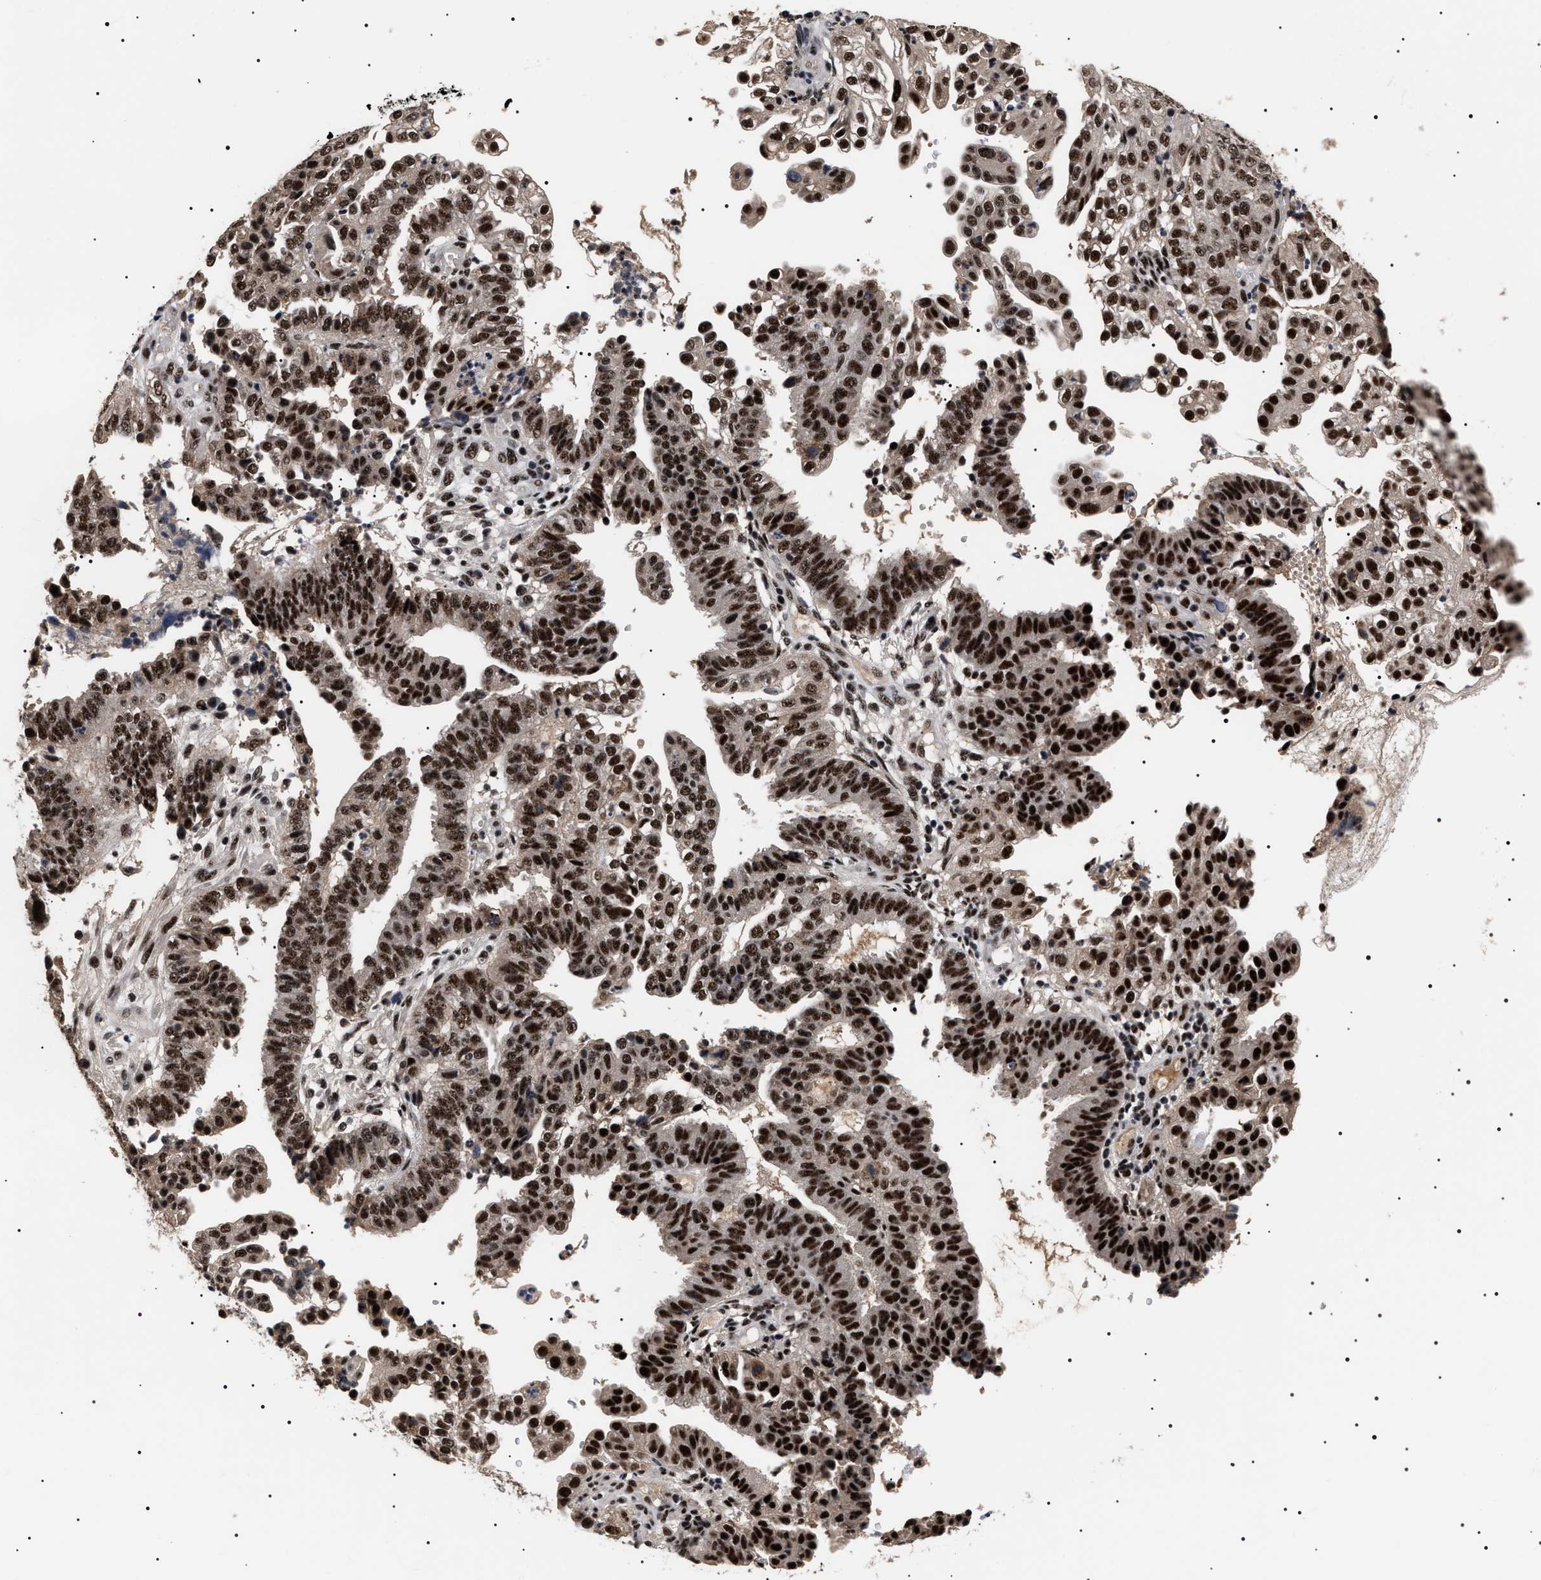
{"staining": {"intensity": "strong", "quantity": ">75%", "location": "nuclear"}, "tissue": "endometrial cancer", "cell_type": "Tumor cells", "image_type": "cancer", "snomed": [{"axis": "morphology", "description": "Adenocarcinoma, NOS"}, {"axis": "topography", "description": "Endometrium"}], "caption": "Tumor cells show high levels of strong nuclear staining in about >75% of cells in human endometrial cancer (adenocarcinoma).", "gene": "CAAP1", "patient": {"sex": "female", "age": 51}}